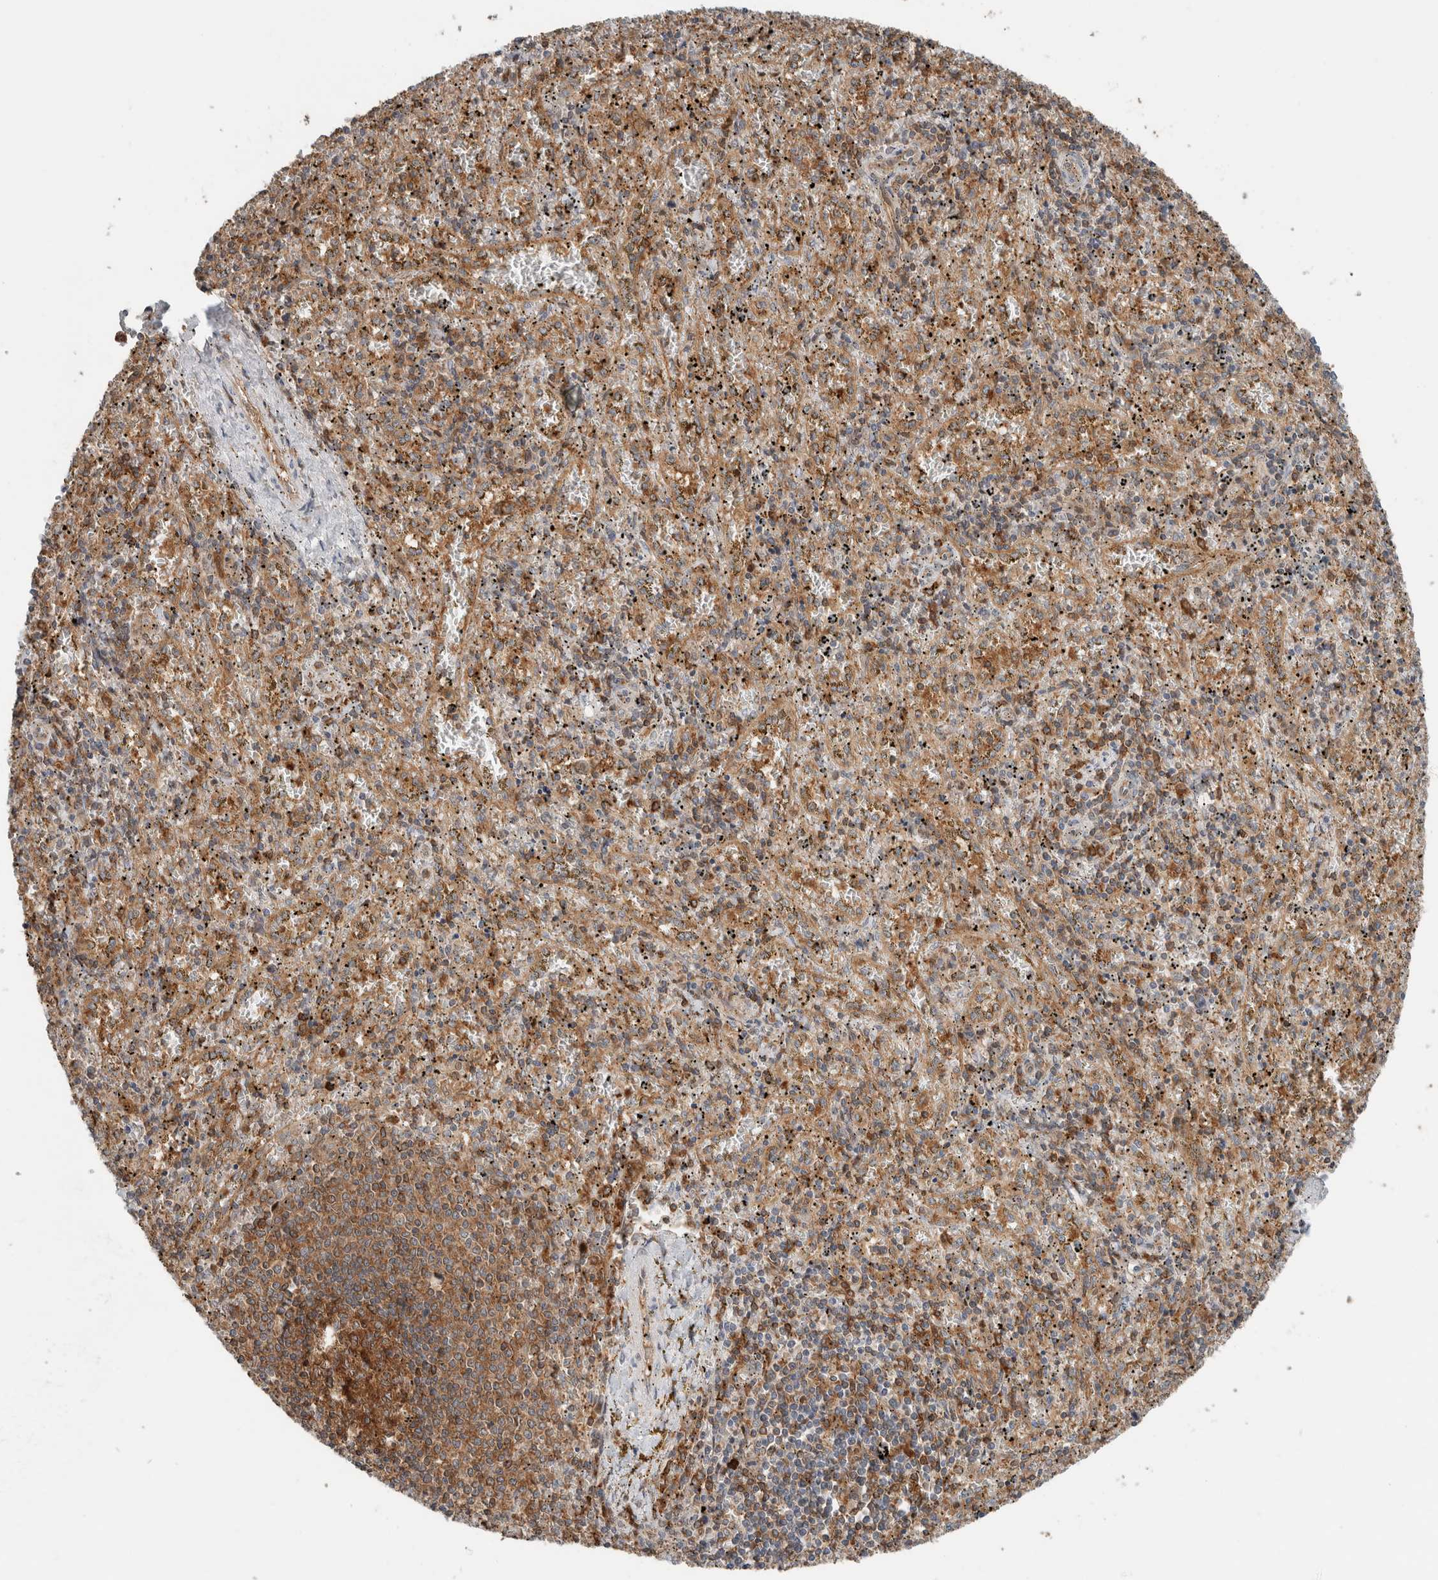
{"staining": {"intensity": "moderate", "quantity": "<25%", "location": "cytoplasmic/membranous"}, "tissue": "spleen", "cell_type": "Cells in red pulp", "image_type": "normal", "snomed": [{"axis": "morphology", "description": "Normal tissue, NOS"}, {"axis": "topography", "description": "Spleen"}], "caption": "A low amount of moderate cytoplasmic/membranous staining is present in approximately <25% of cells in red pulp in benign spleen. Immunohistochemistry stains the protein of interest in brown and the nuclei are stained blue.", "gene": "XPNPEP1", "patient": {"sex": "male", "age": 11}}